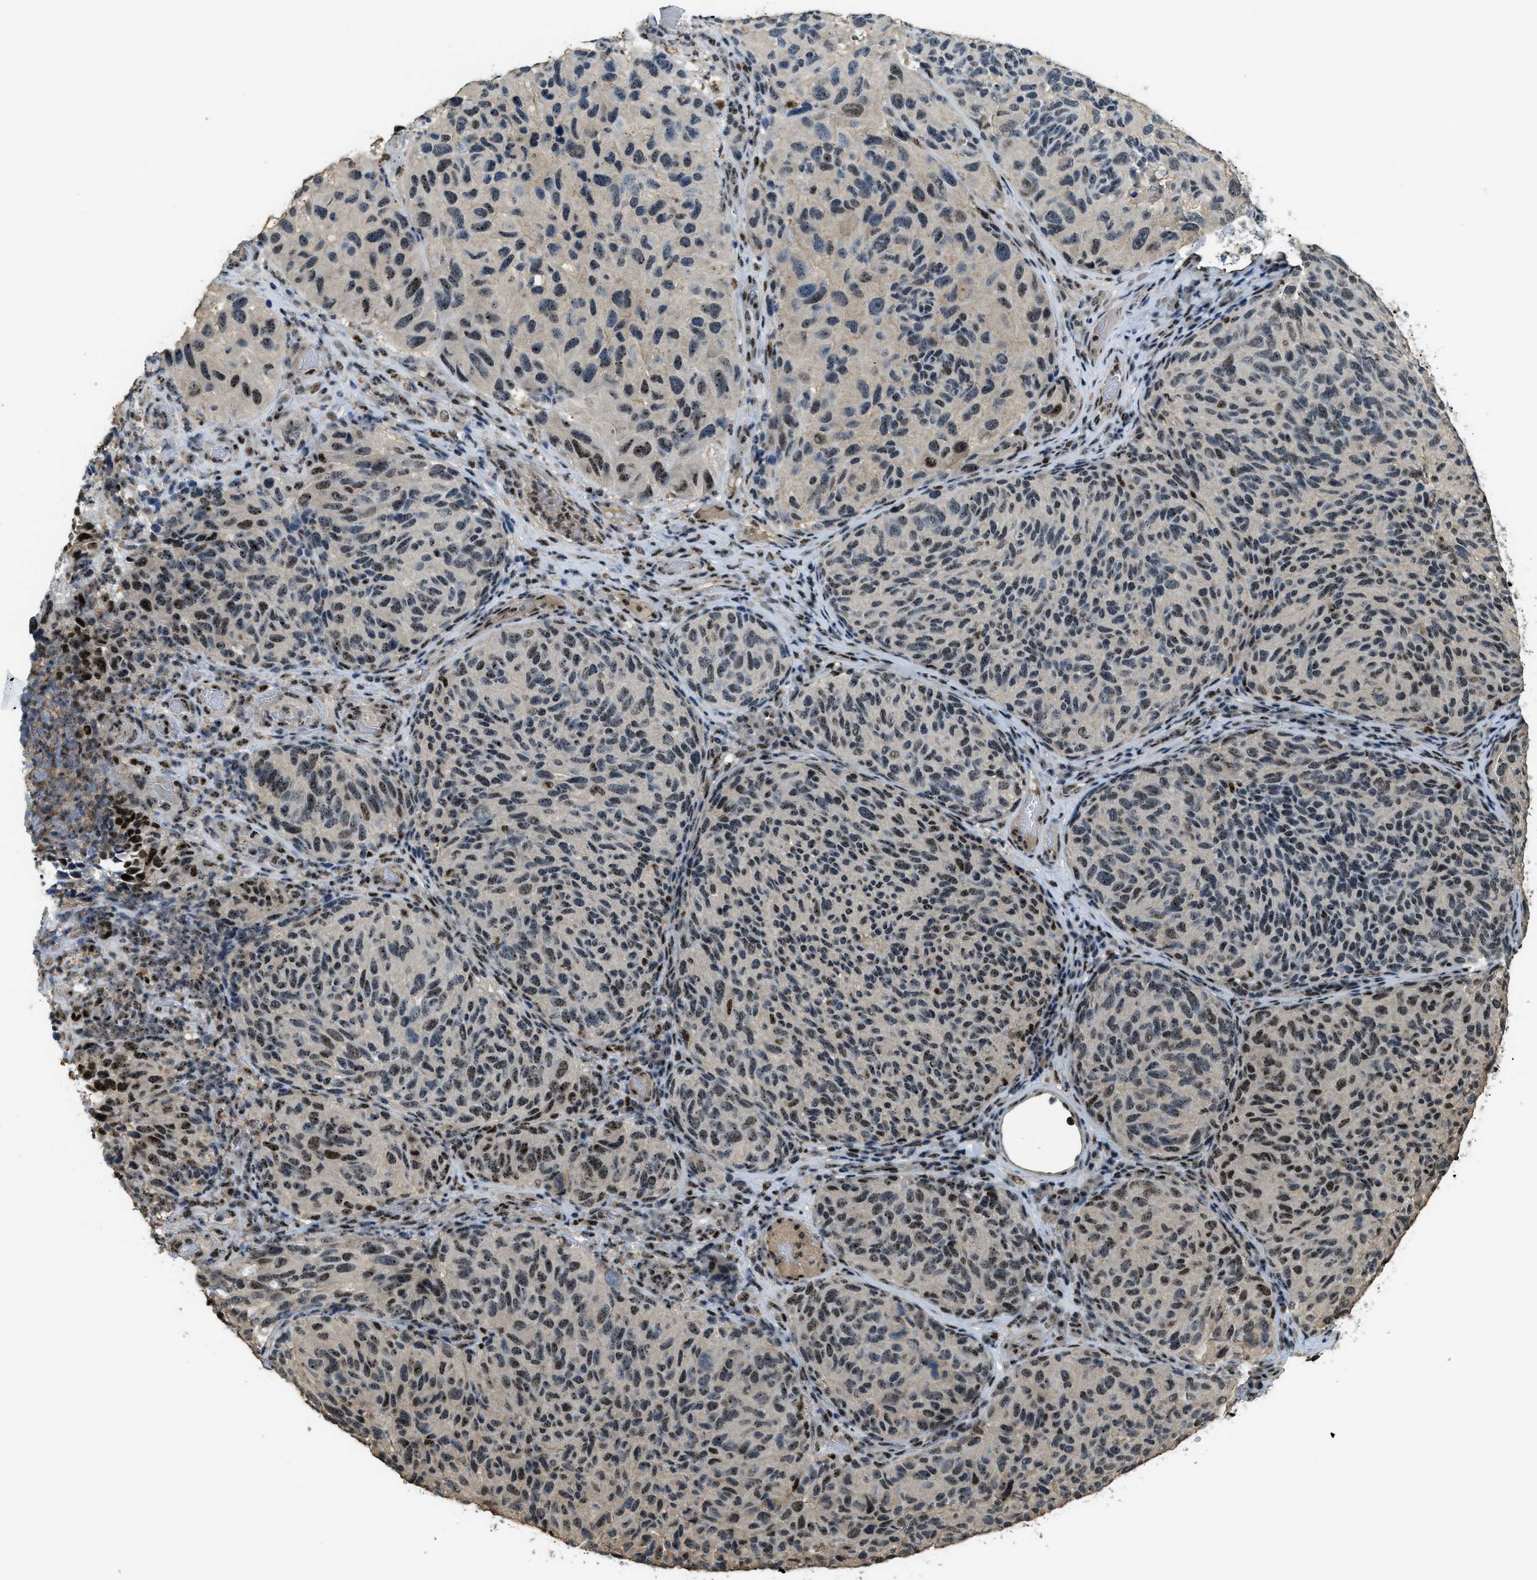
{"staining": {"intensity": "weak", "quantity": "25%-75%", "location": "nuclear"}, "tissue": "melanoma", "cell_type": "Tumor cells", "image_type": "cancer", "snomed": [{"axis": "morphology", "description": "Malignant melanoma, NOS"}, {"axis": "topography", "description": "Skin"}], "caption": "Brown immunohistochemical staining in human melanoma exhibits weak nuclear positivity in about 25%-75% of tumor cells. The protein of interest is stained brown, and the nuclei are stained in blue (DAB IHC with brightfield microscopy, high magnification).", "gene": "SP100", "patient": {"sex": "female", "age": 73}}